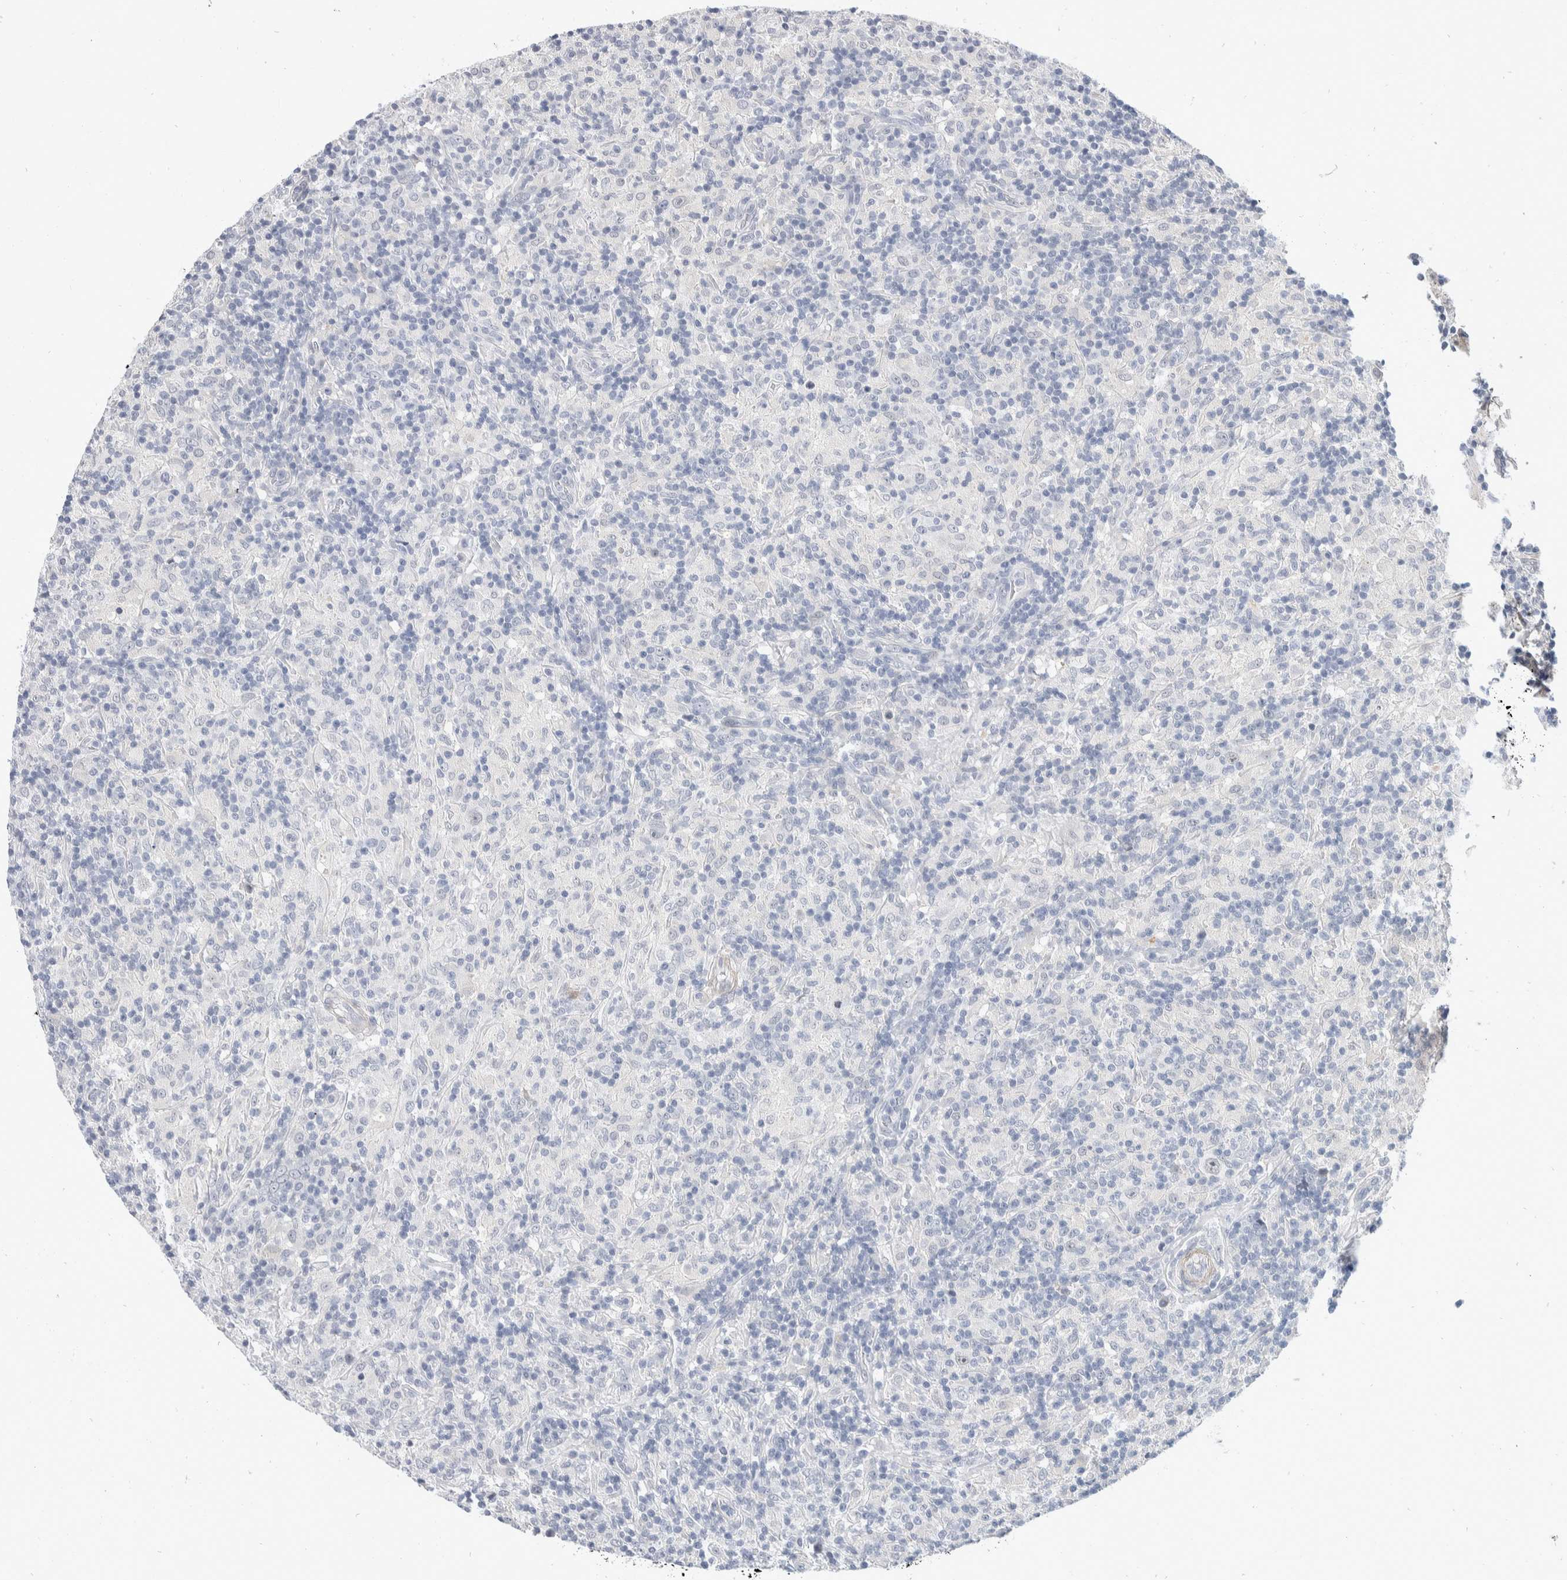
{"staining": {"intensity": "negative", "quantity": "none", "location": "none"}, "tissue": "lymphoma", "cell_type": "Tumor cells", "image_type": "cancer", "snomed": [{"axis": "morphology", "description": "Hodgkin's disease, NOS"}, {"axis": "topography", "description": "Lymph node"}], "caption": "This is a histopathology image of immunohistochemistry (IHC) staining of Hodgkin's disease, which shows no staining in tumor cells.", "gene": "CATSPERD", "patient": {"sex": "male", "age": 70}}